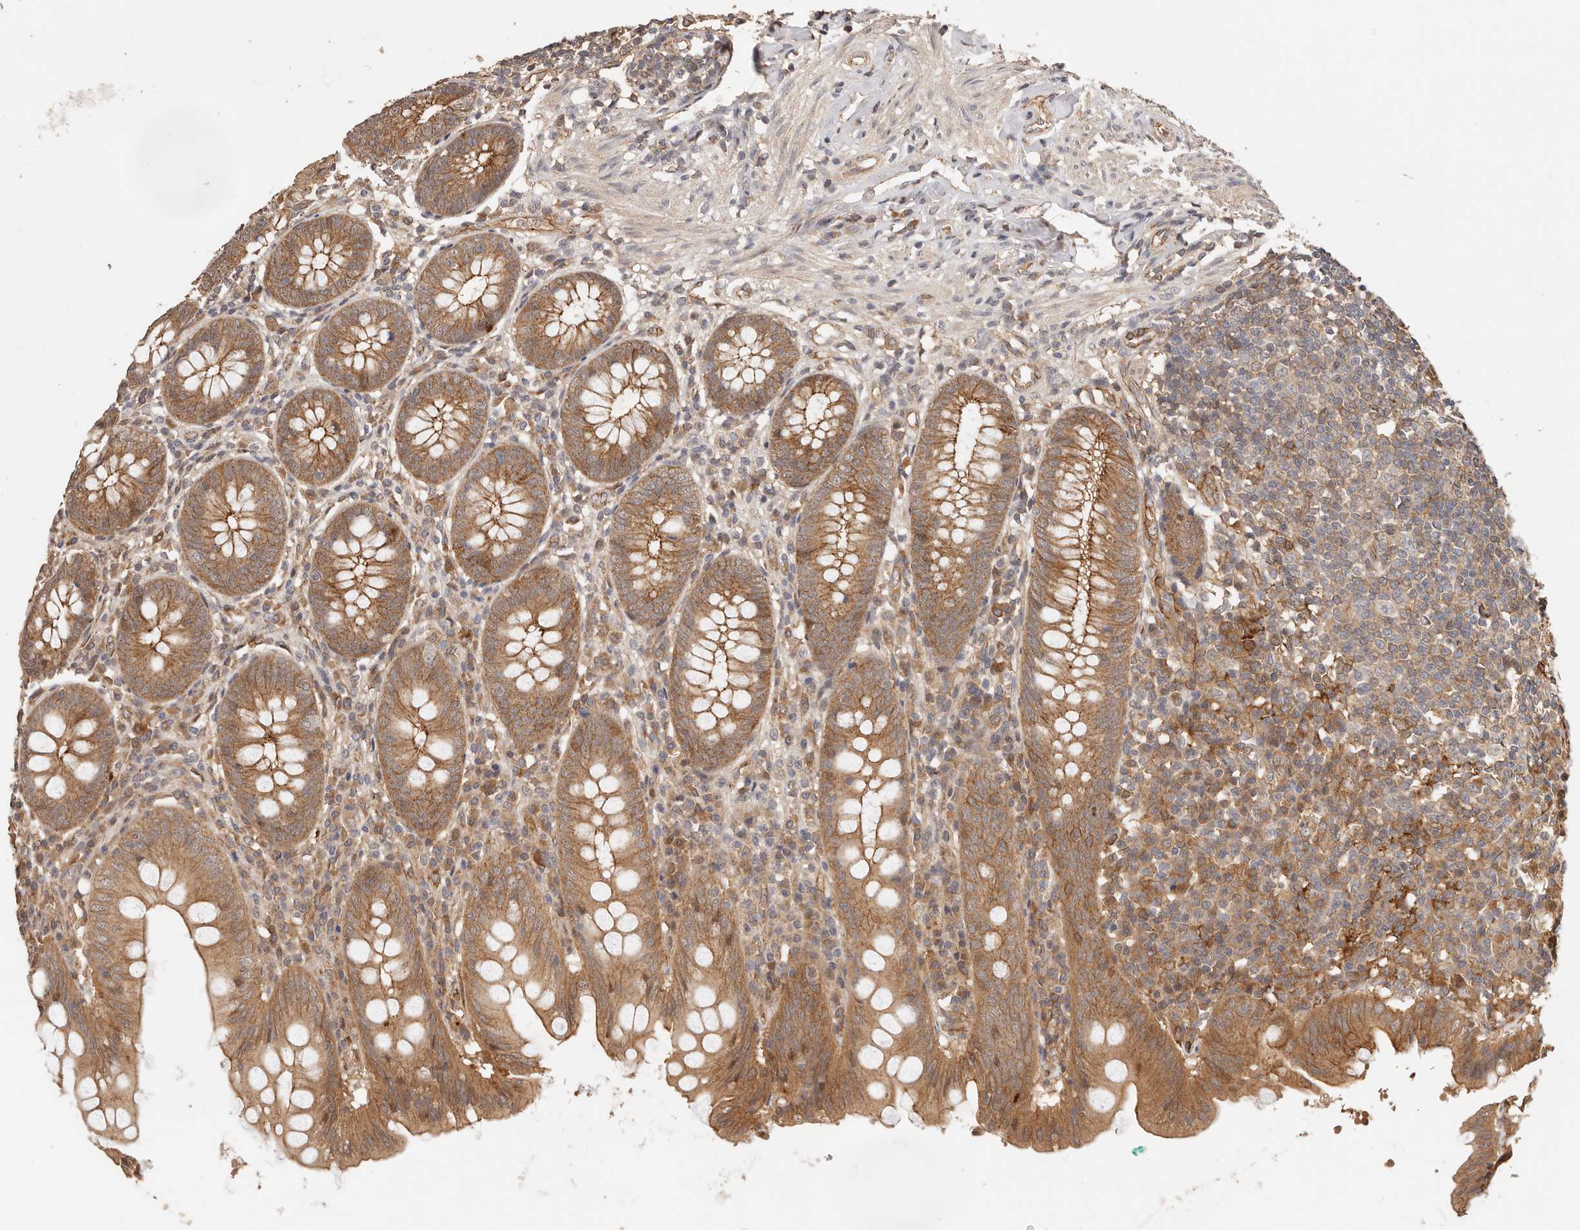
{"staining": {"intensity": "moderate", "quantity": ">75%", "location": "cytoplasmic/membranous"}, "tissue": "appendix", "cell_type": "Glandular cells", "image_type": "normal", "snomed": [{"axis": "morphology", "description": "Normal tissue, NOS"}, {"axis": "topography", "description": "Appendix"}], "caption": "Human appendix stained with a brown dye shows moderate cytoplasmic/membranous positive expression in about >75% of glandular cells.", "gene": "AFDN", "patient": {"sex": "female", "age": 54}}